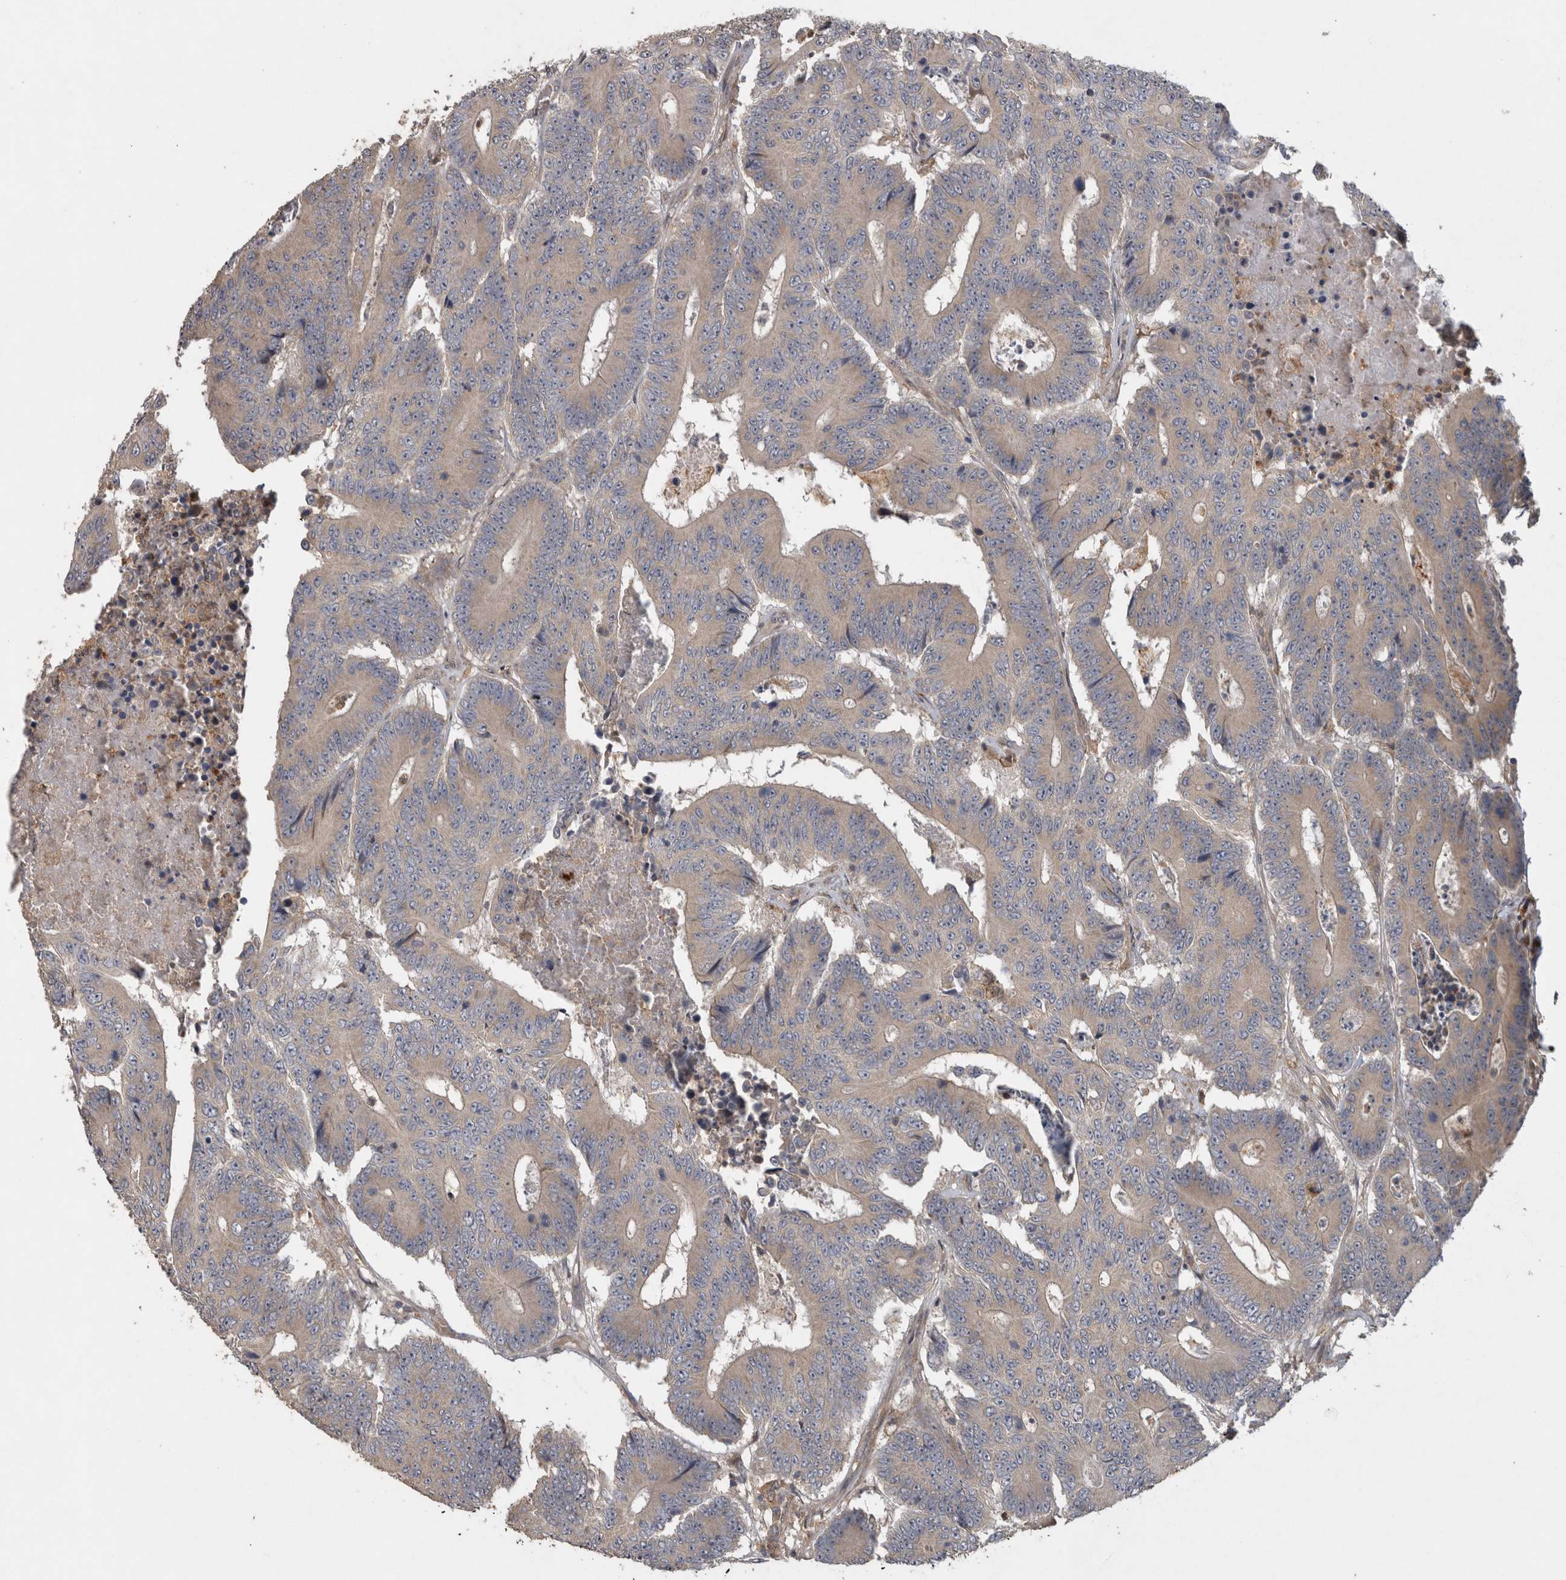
{"staining": {"intensity": "moderate", "quantity": ">75%", "location": "cytoplasmic/membranous"}, "tissue": "colorectal cancer", "cell_type": "Tumor cells", "image_type": "cancer", "snomed": [{"axis": "morphology", "description": "Adenocarcinoma, NOS"}, {"axis": "topography", "description": "Colon"}], "caption": "The image reveals staining of adenocarcinoma (colorectal), revealing moderate cytoplasmic/membranous protein expression (brown color) within tumor cells.", "gene": "VEPH1", "patient": {"sex": "male", "age": 83}}